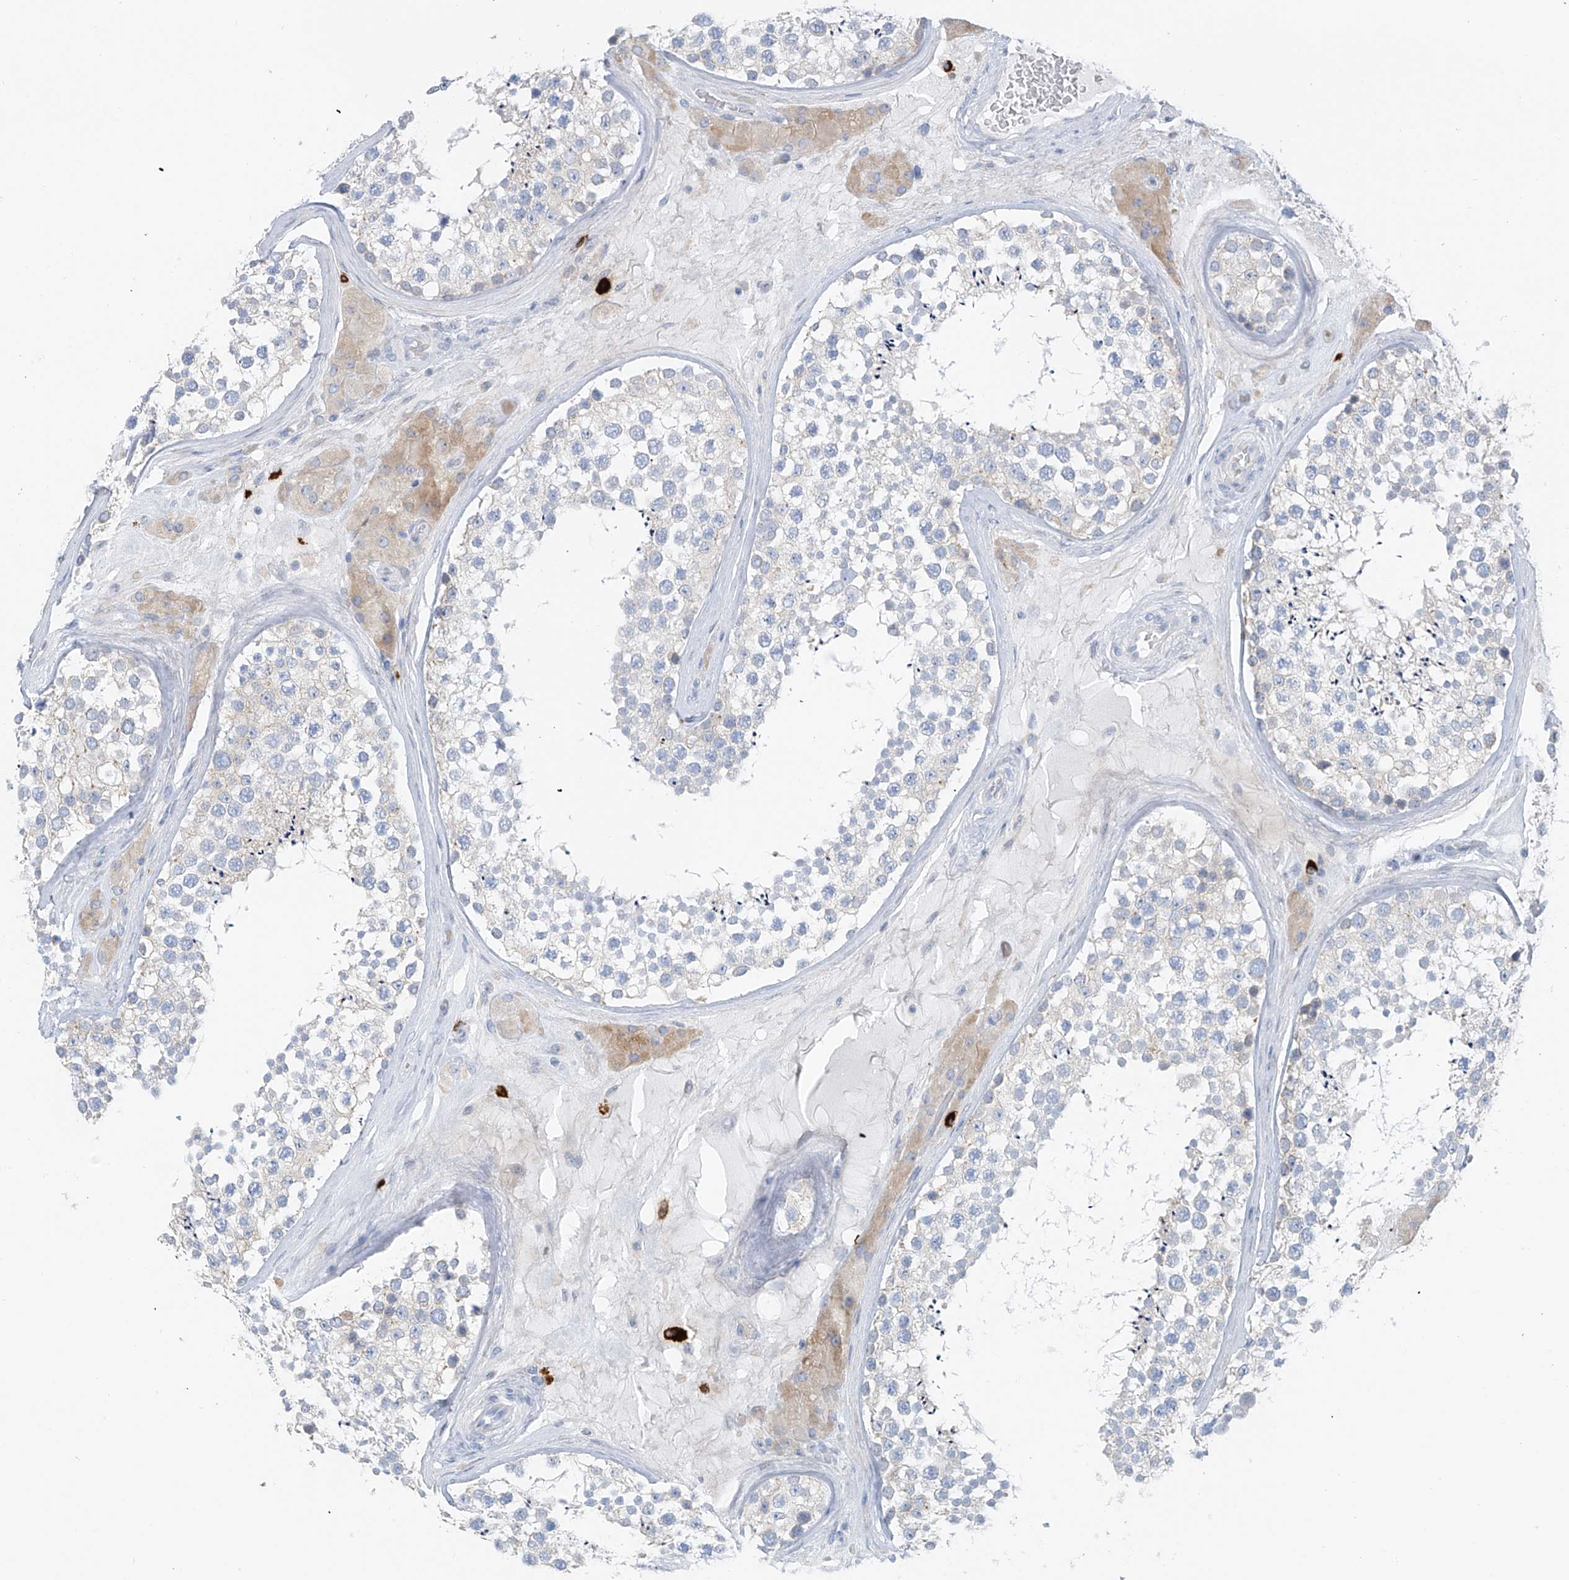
{"staining": {"intensity": "weak", "quantity": "<25%", "location": "cytoplasmic/membranous"}, "tissue": "testis", "cell_type": "Cells in seminiferous ducts", "image_type": "normal", "snomed": [{"axis": "morphology", "description": "Normal tissue, NOS"}, {"axis": "topography", "description": "Testis"}], "caption": "The image exhibits no significant staining in cells in seminiferous ducts of testis.", "gene": "POMGNT2", "patient": {"sex": "male", "age": 46}}